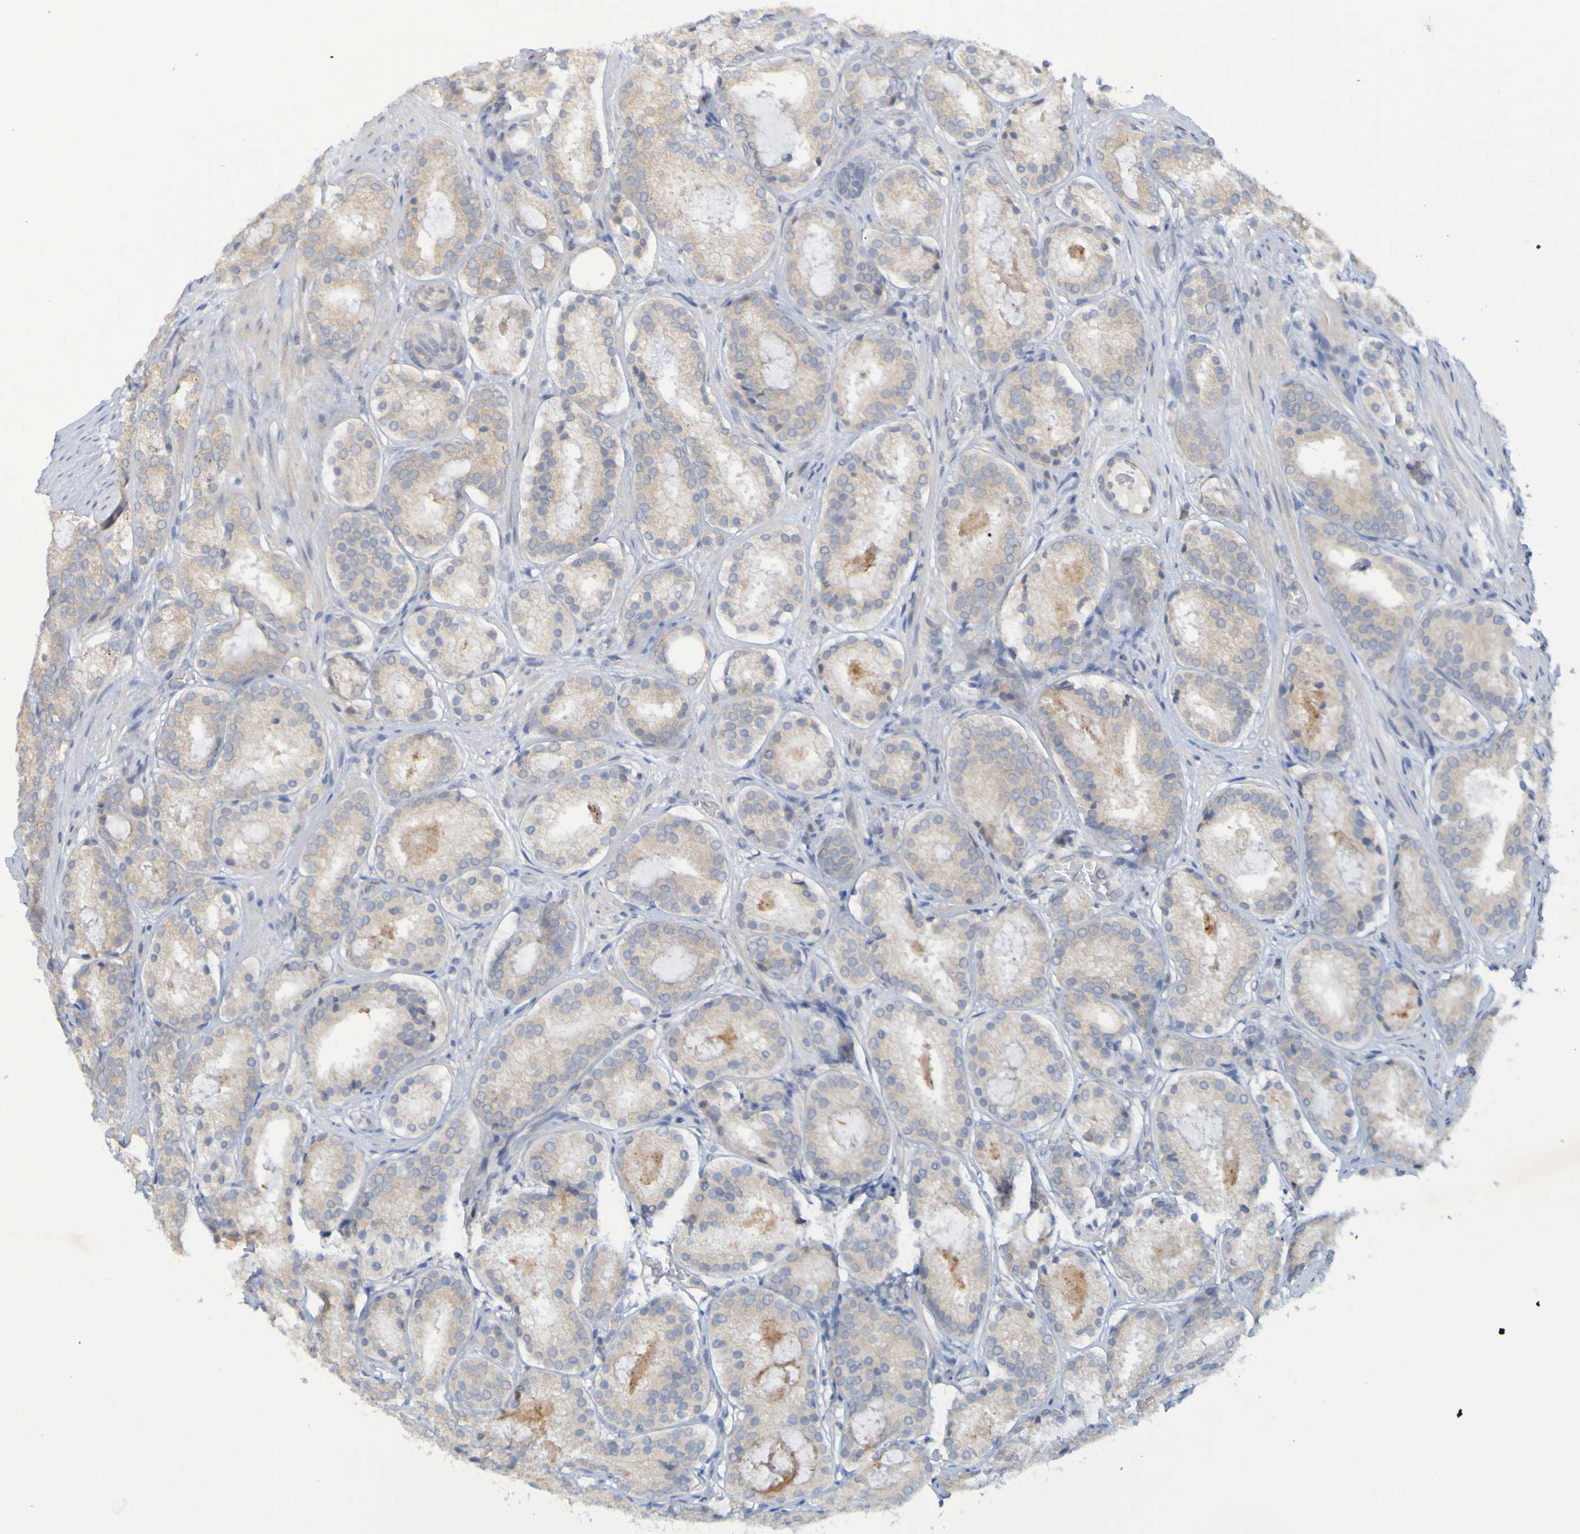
{"staining": {"intensity": "weak", "quantity": "25%-75%", "location": "cytoplasmic/membranous"}, "tissue": "prostate cancer", "cell_type": "Tumor cells", "image_type": "cancer", "snomed": [{"axis": "morphology", "description": "Adenocarcinoma, Low grade"}, {"axis": "topography", "description": "Prostate"}], "caption": "Prostate cancer (adenocarcinoma (low-grade)) stained with immunohistochemistry (IHC) reveals weak cytoplasmic/membranous positivity in about 25%-75% of tumor cells. The protein of interest is shown in brown color, while the nuclei are stained blue.", "gene": "LILRB5", "patient": {"sex": "male", "age": 69}}